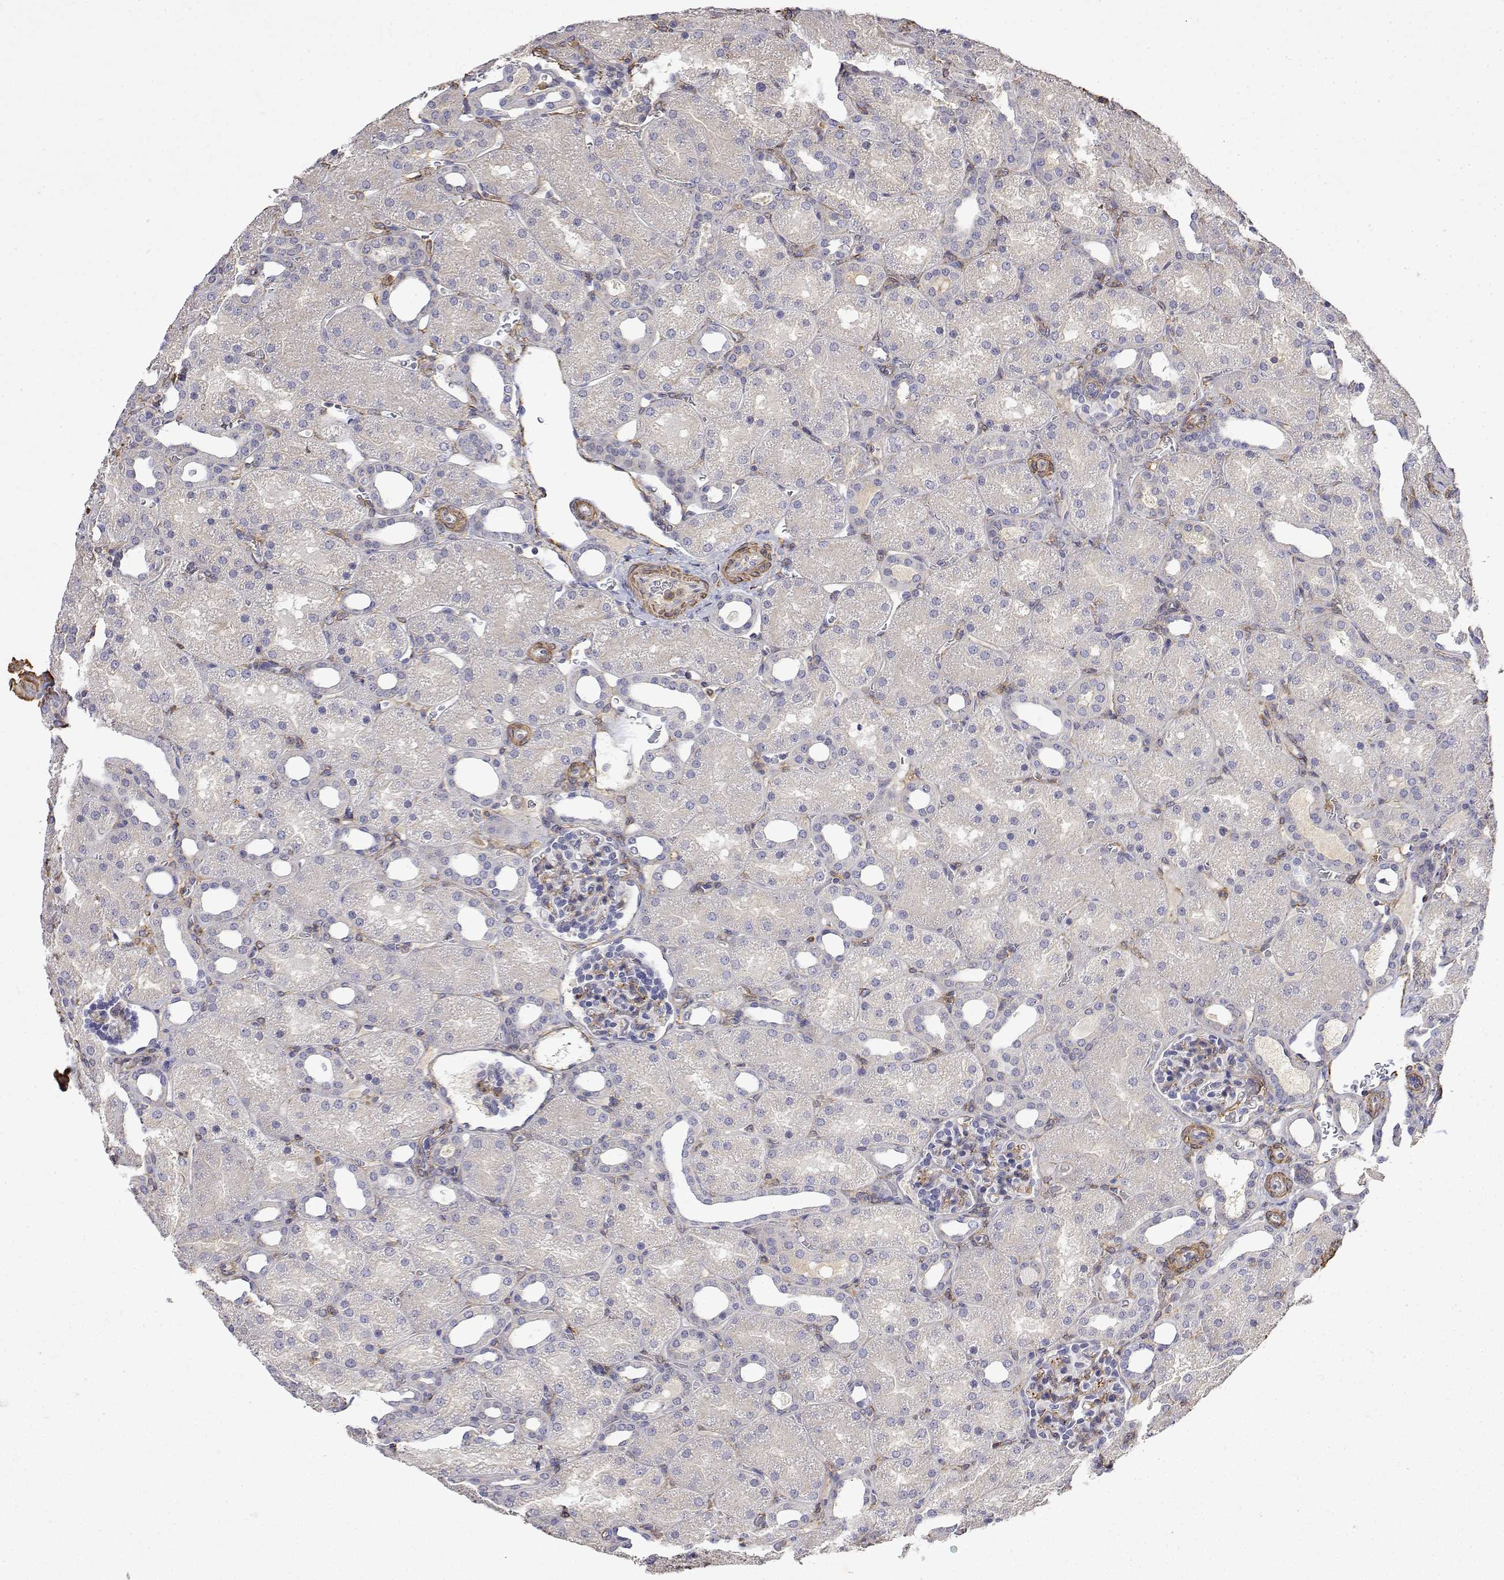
{"staining": {"intensity": "moderate", "quantity": "<25%", "location": "cytoplasmic/membranous"}, "tissue": "kidney", "cell_type": "Cells in glomeruli", "image_type": "normal", "snomed": [{"axis": "morphology", "description": "Normal tissue, NOS"}, {"axis": "topography", "description": "Kidney"}], "caption": "Kidney stained with DAB immunohistochemistry (IHC) exhibits low levels of moderate cytoplasmic/membranous staining in about <25% of cells in glomeruli.", "gene": "SOWAHD", "patient": {"sex": "male", "age": 2}}